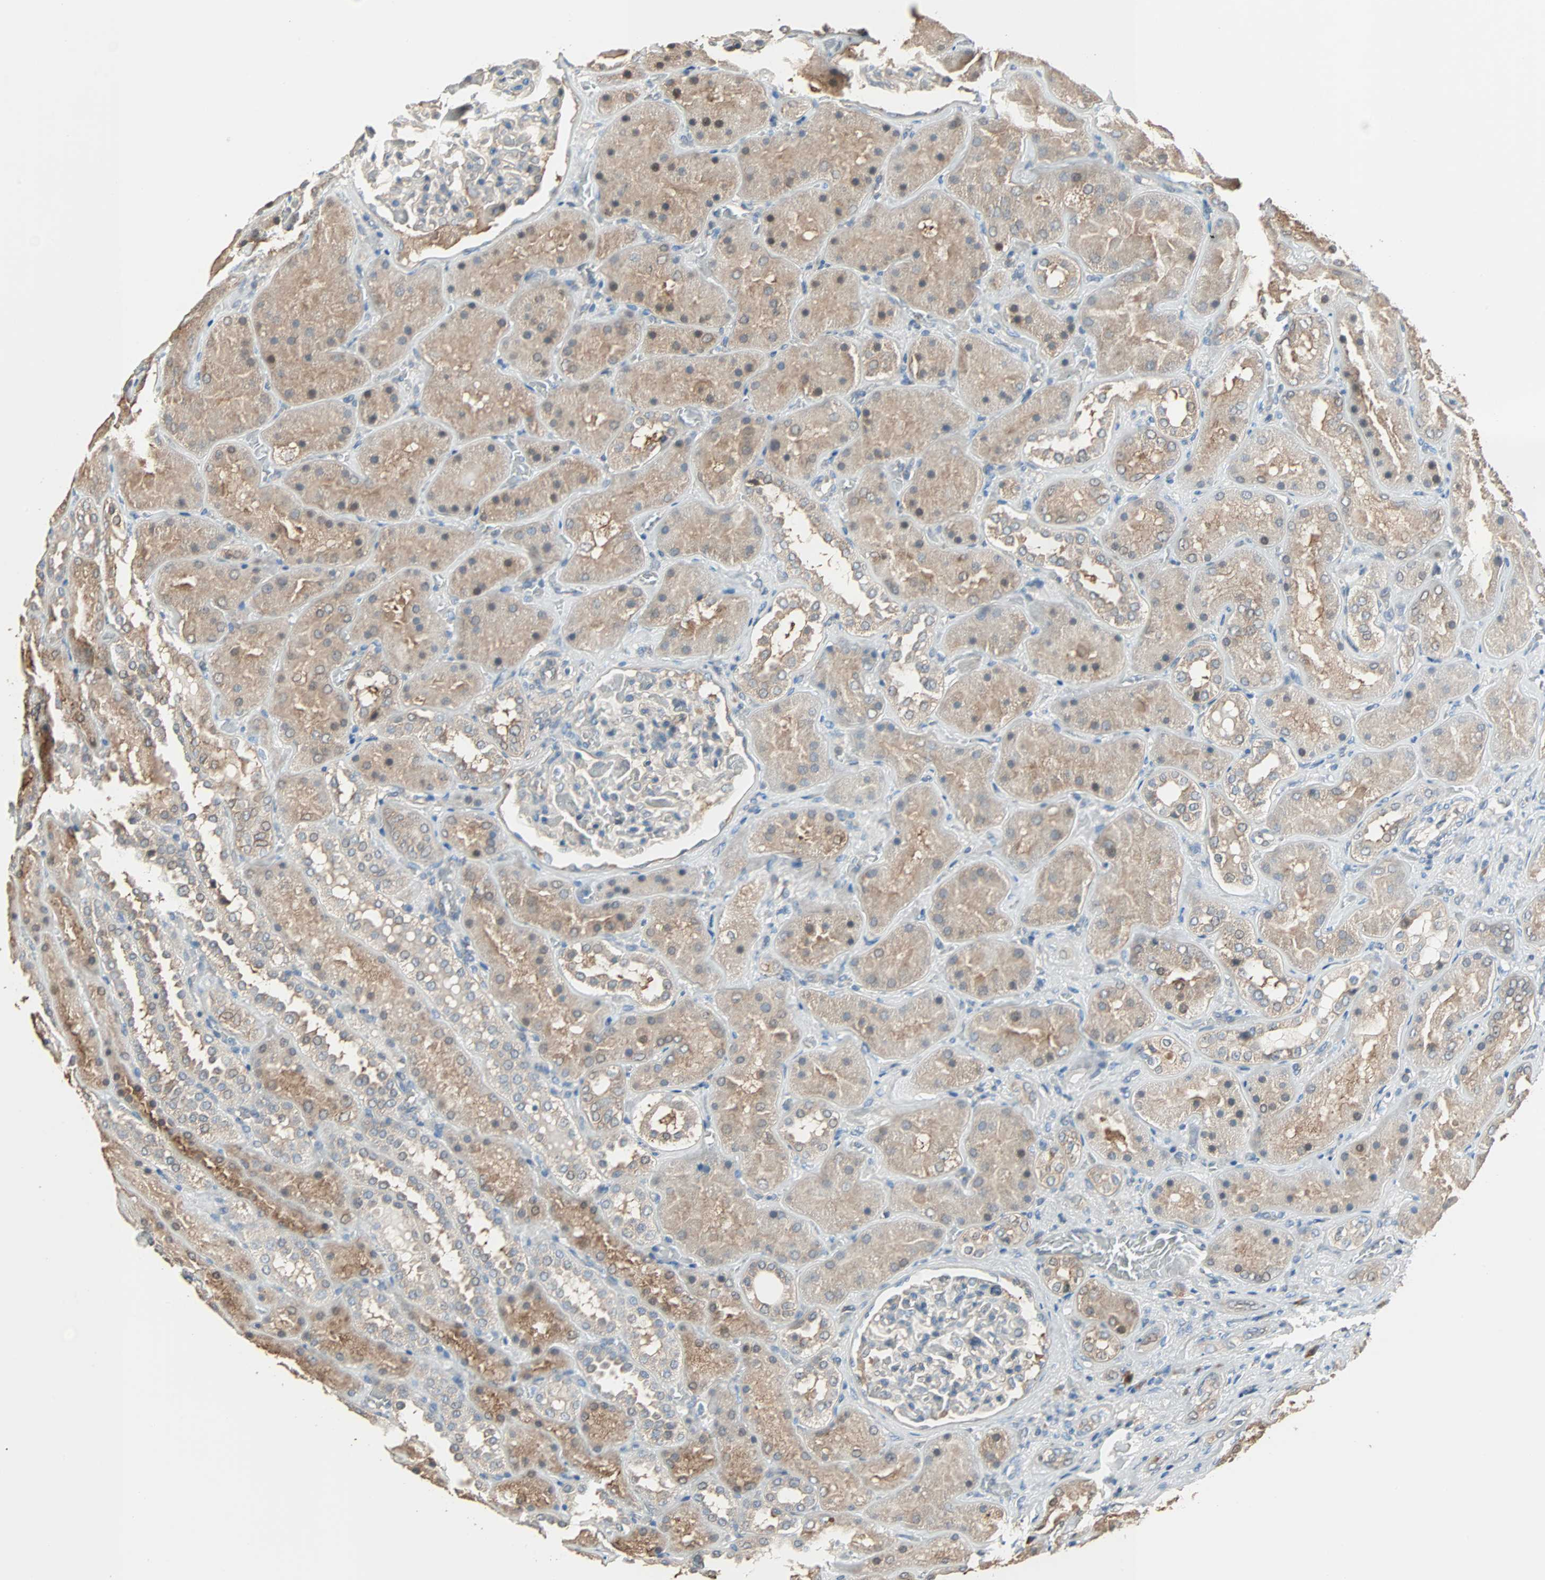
{"staining": {"intensity": "weak", "quantity": "25%-75%", "location": "cytoplasmic/membranous"}, "tissue": "kidney", "cell_type": "Cells in glomeruli", "image_type": "normal", "snomed": [{"axis": "morphology", "description": "Normal tissue, NOS"}, {"axis": "topography", "description": "Kidney"}], "caption": "DAB (3,3'-diaminobenzidine) immunohistochemical staining of normal human kidney exhibits weak cytoplasmic/membranous protein expression in about 25%-75% of cells in glomeruli. (Brightfield microscopy of DAB IHC at high magnification).", "gene": "PRDX1", "patient": {"sex": "male", "age": 28}}